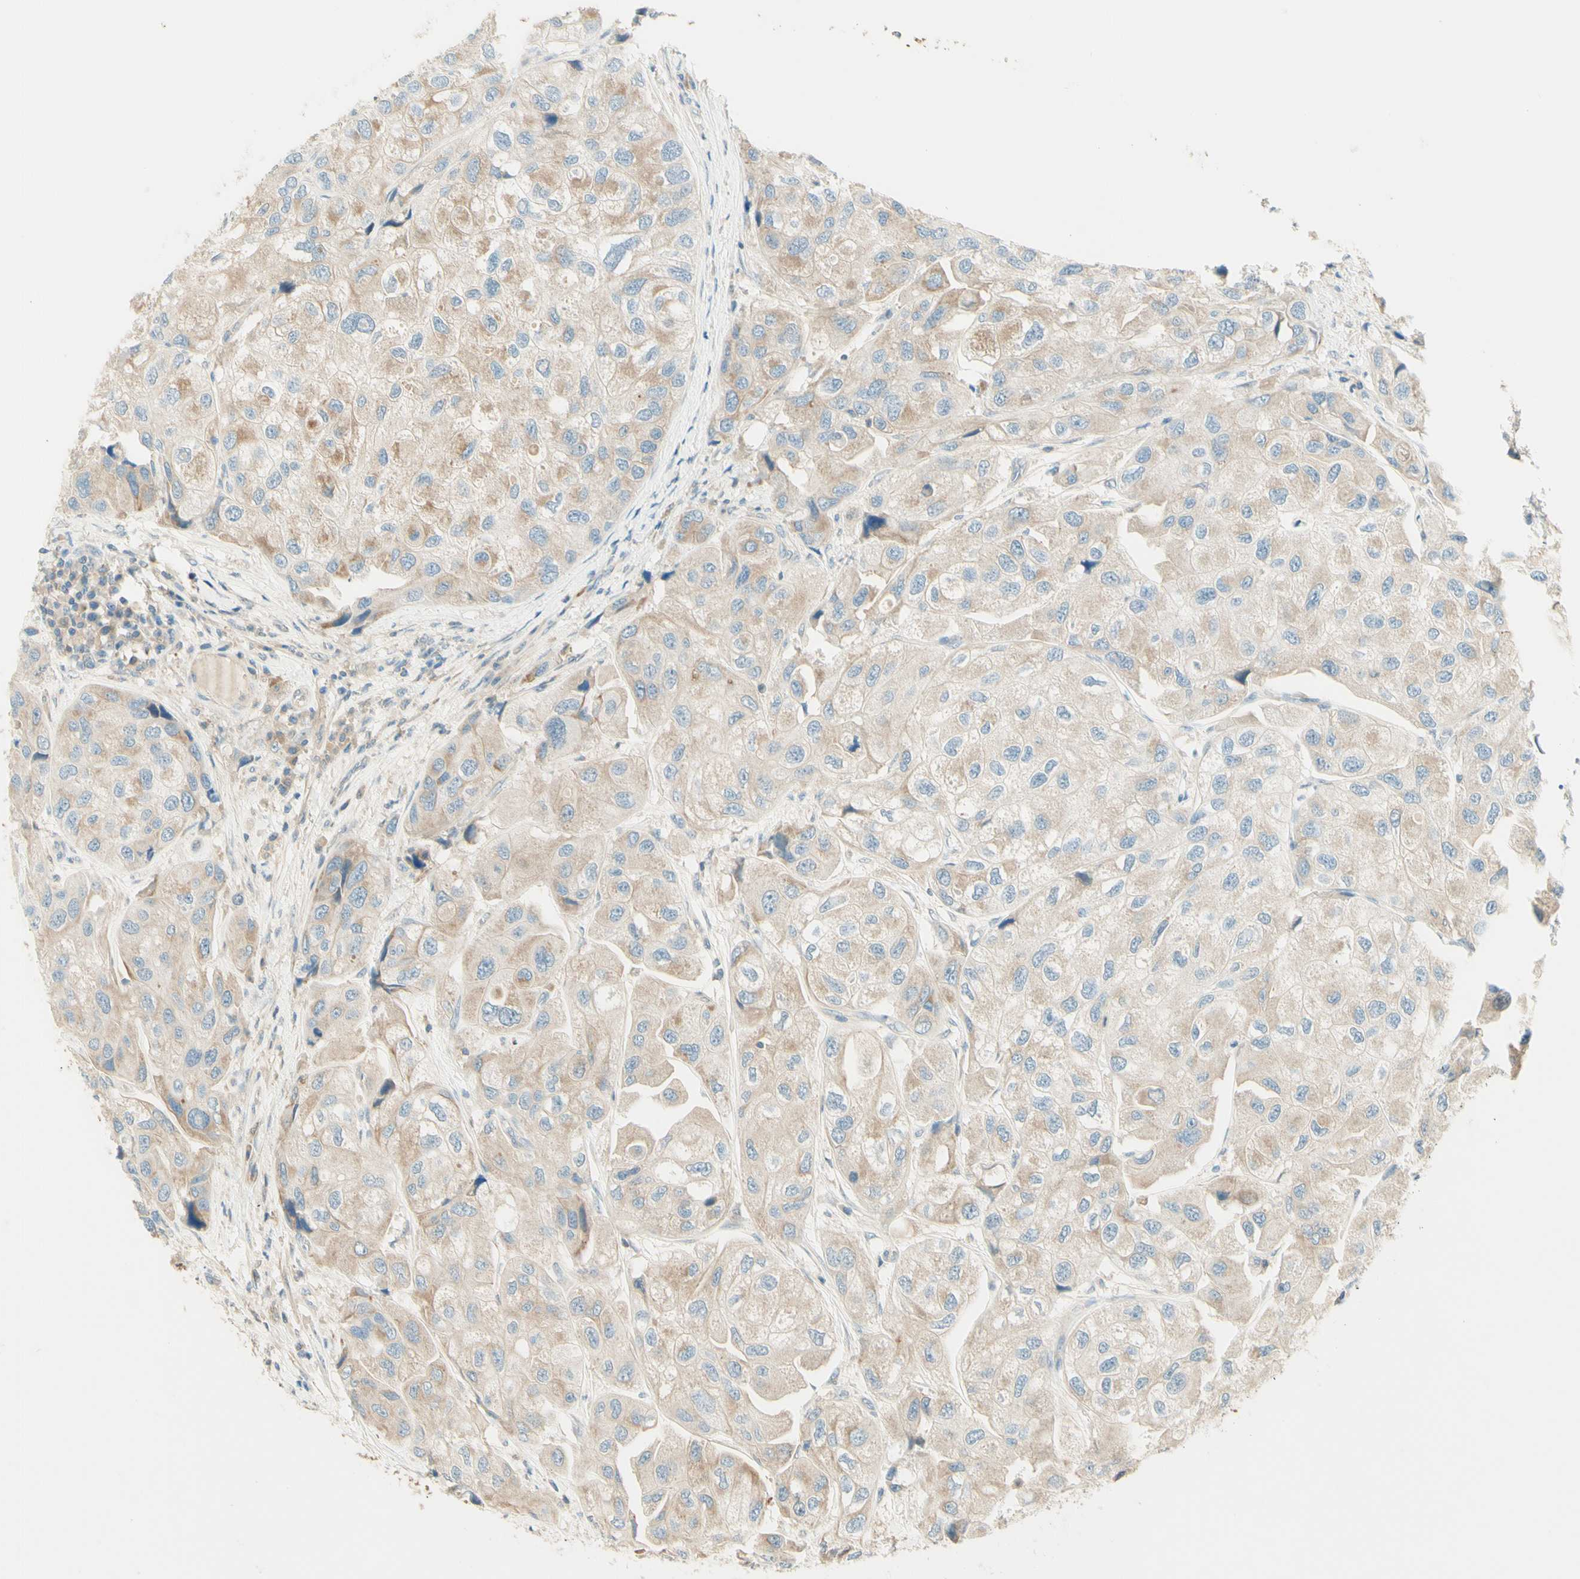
{"staining": {"intensity": "weak", "quantity": ">75%", "location": "cytoplasmic/membranous"}, "tissue": "urothelial cancer", "cell_type": "Tumor cells", "image_type": "cancer", "snomed": [{"axis": "morphology", "description": "Urothelial carcinoma, High grade"}, {"axis": "topography", "description": "Urinary bladder"}], "caption": "Immunohistochemistry micrograph of human high-grade urothelial carcinoma stained for a protein (brown), which exhibits low levels of weak cytoplasmic/membranous positivity in approximately >75% of tumor cells.", "gene": "PROM1", "patient": {"sex": "female", "age": 64}}